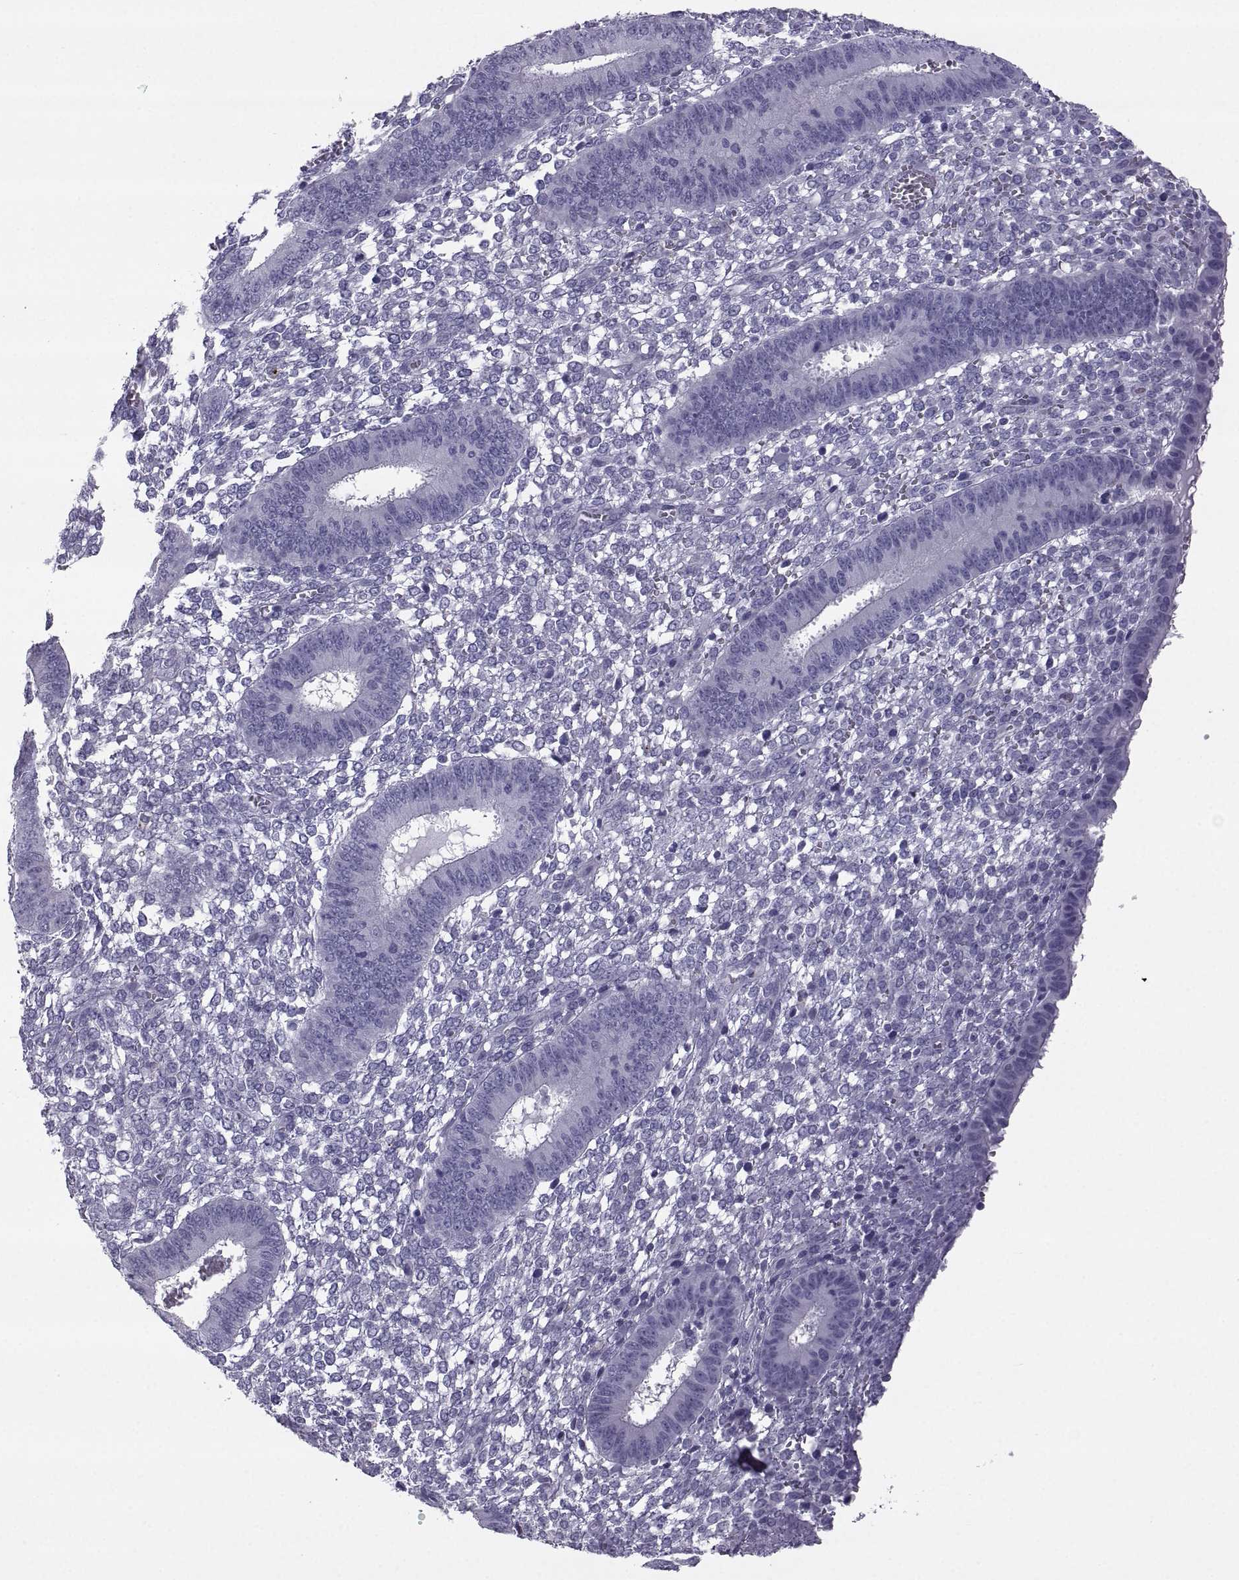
{"staining": {"intensity": "negative", "quantity": "none", "location": "none"}, "tissue": "endometrium", "cell_type": "Cells in endometrial stroma", "image_type": "normal", "snomed": [{"axis": "morphology", "description": "Normal tissue, NOS"}, {"axis": "topography", "description": "Endometrium"}], "caption": "Immunohistochemistry of normal human endometrium displays no staining in cells in endometrial stroma.", "gene": "PCSK1N", "patient": {"sex": "female", "age": 42}}